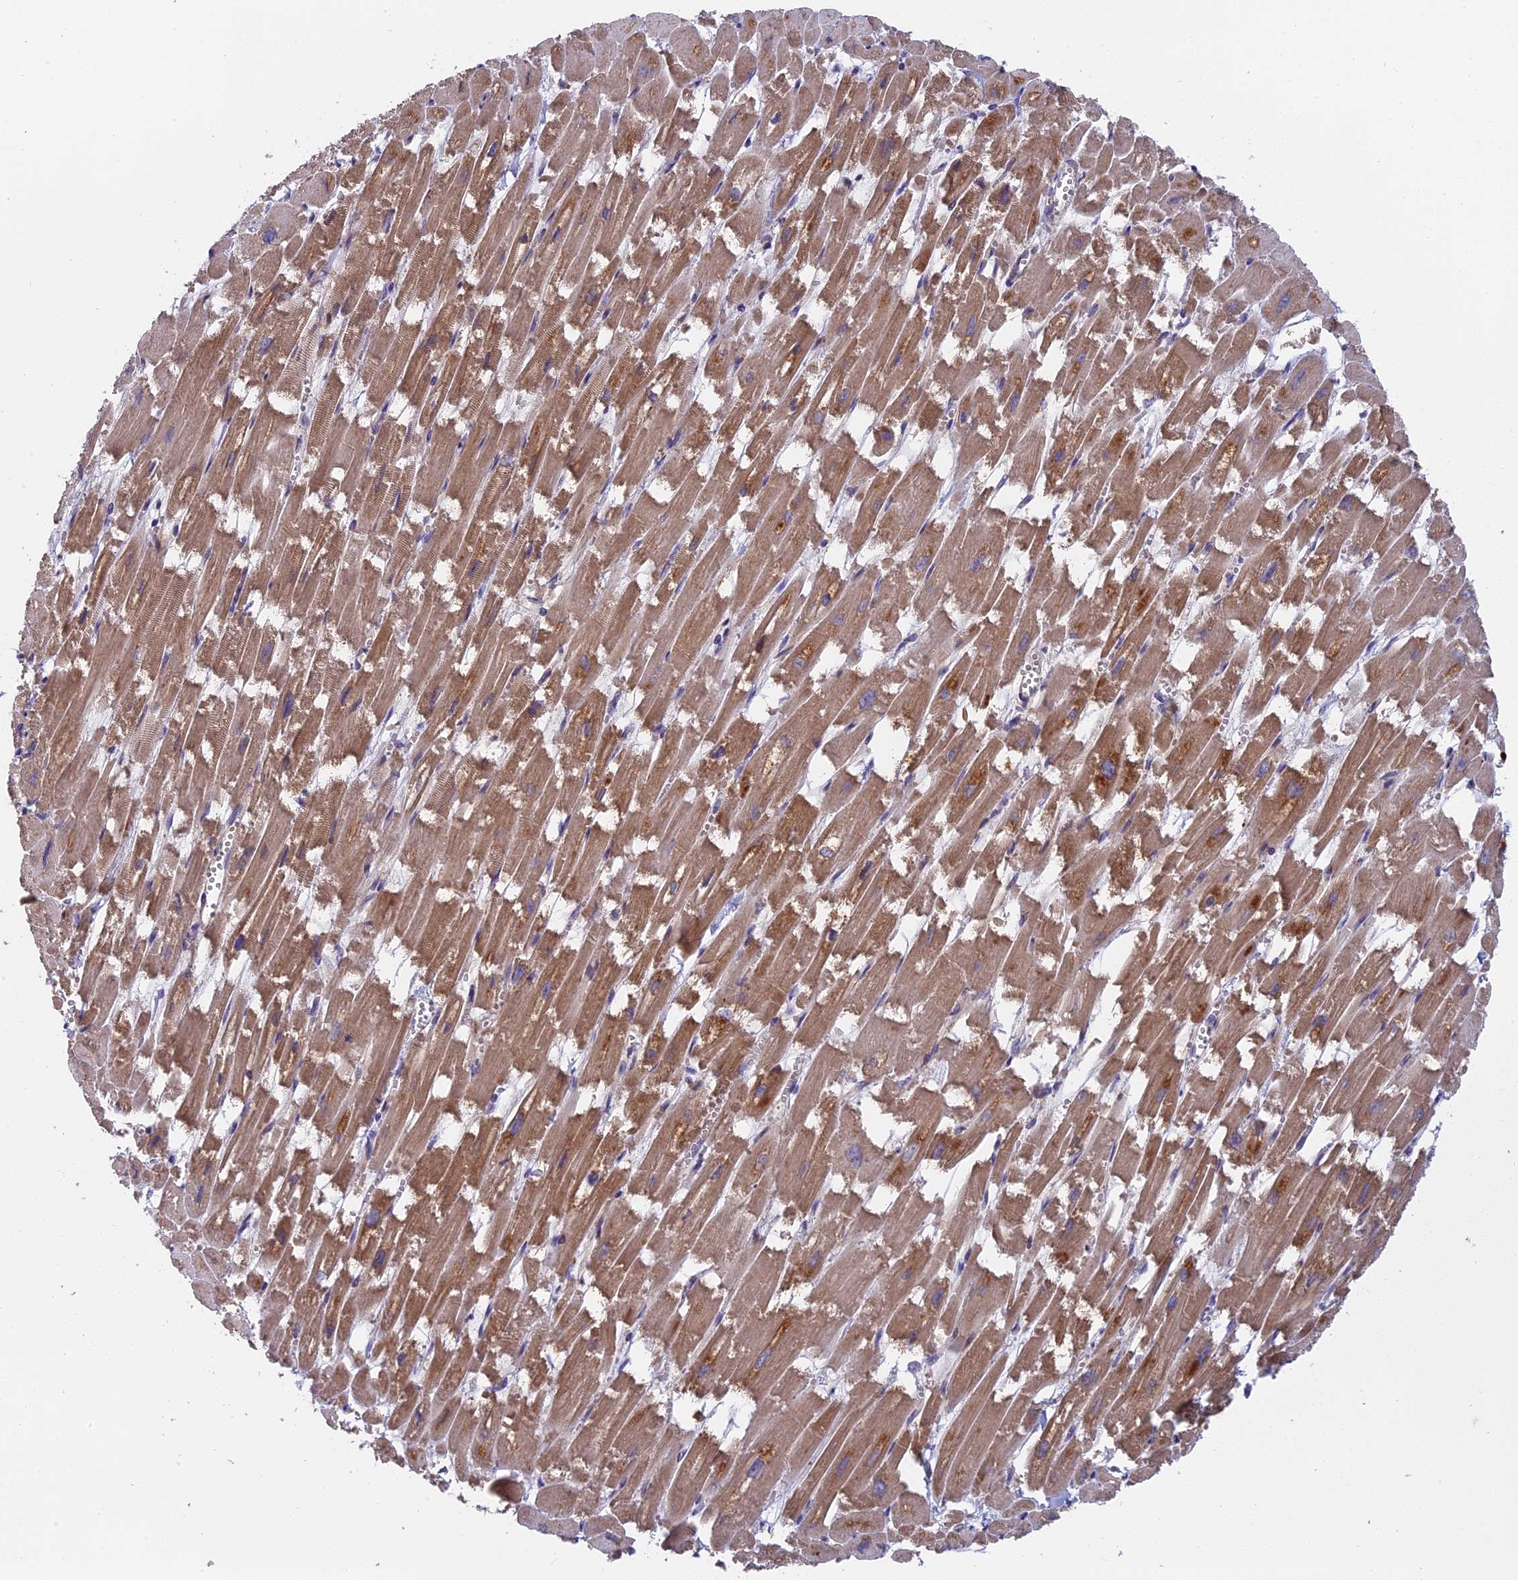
{"staining": {"intensity": "moderate", "quantity": ">75%", "location": "cytoplasmic/membranous"}, "tissue": "heart muscle", "cell_type": "Cardiomyocytes", "image_type": "normal", "snomed": [{"axis": "morphology", "description": "Normal tissue, NOS"}, {"axis": "topography", "description": "Heart"}], "caption": "Heart muscle stained with immunohistochemistry (IHC) demonstrates moderate cytoplasmic/membranous staining in about >75% of cardiomyocytes.", "gene": "RAMACL", "patient": {"sex": "male", "age": 54}}